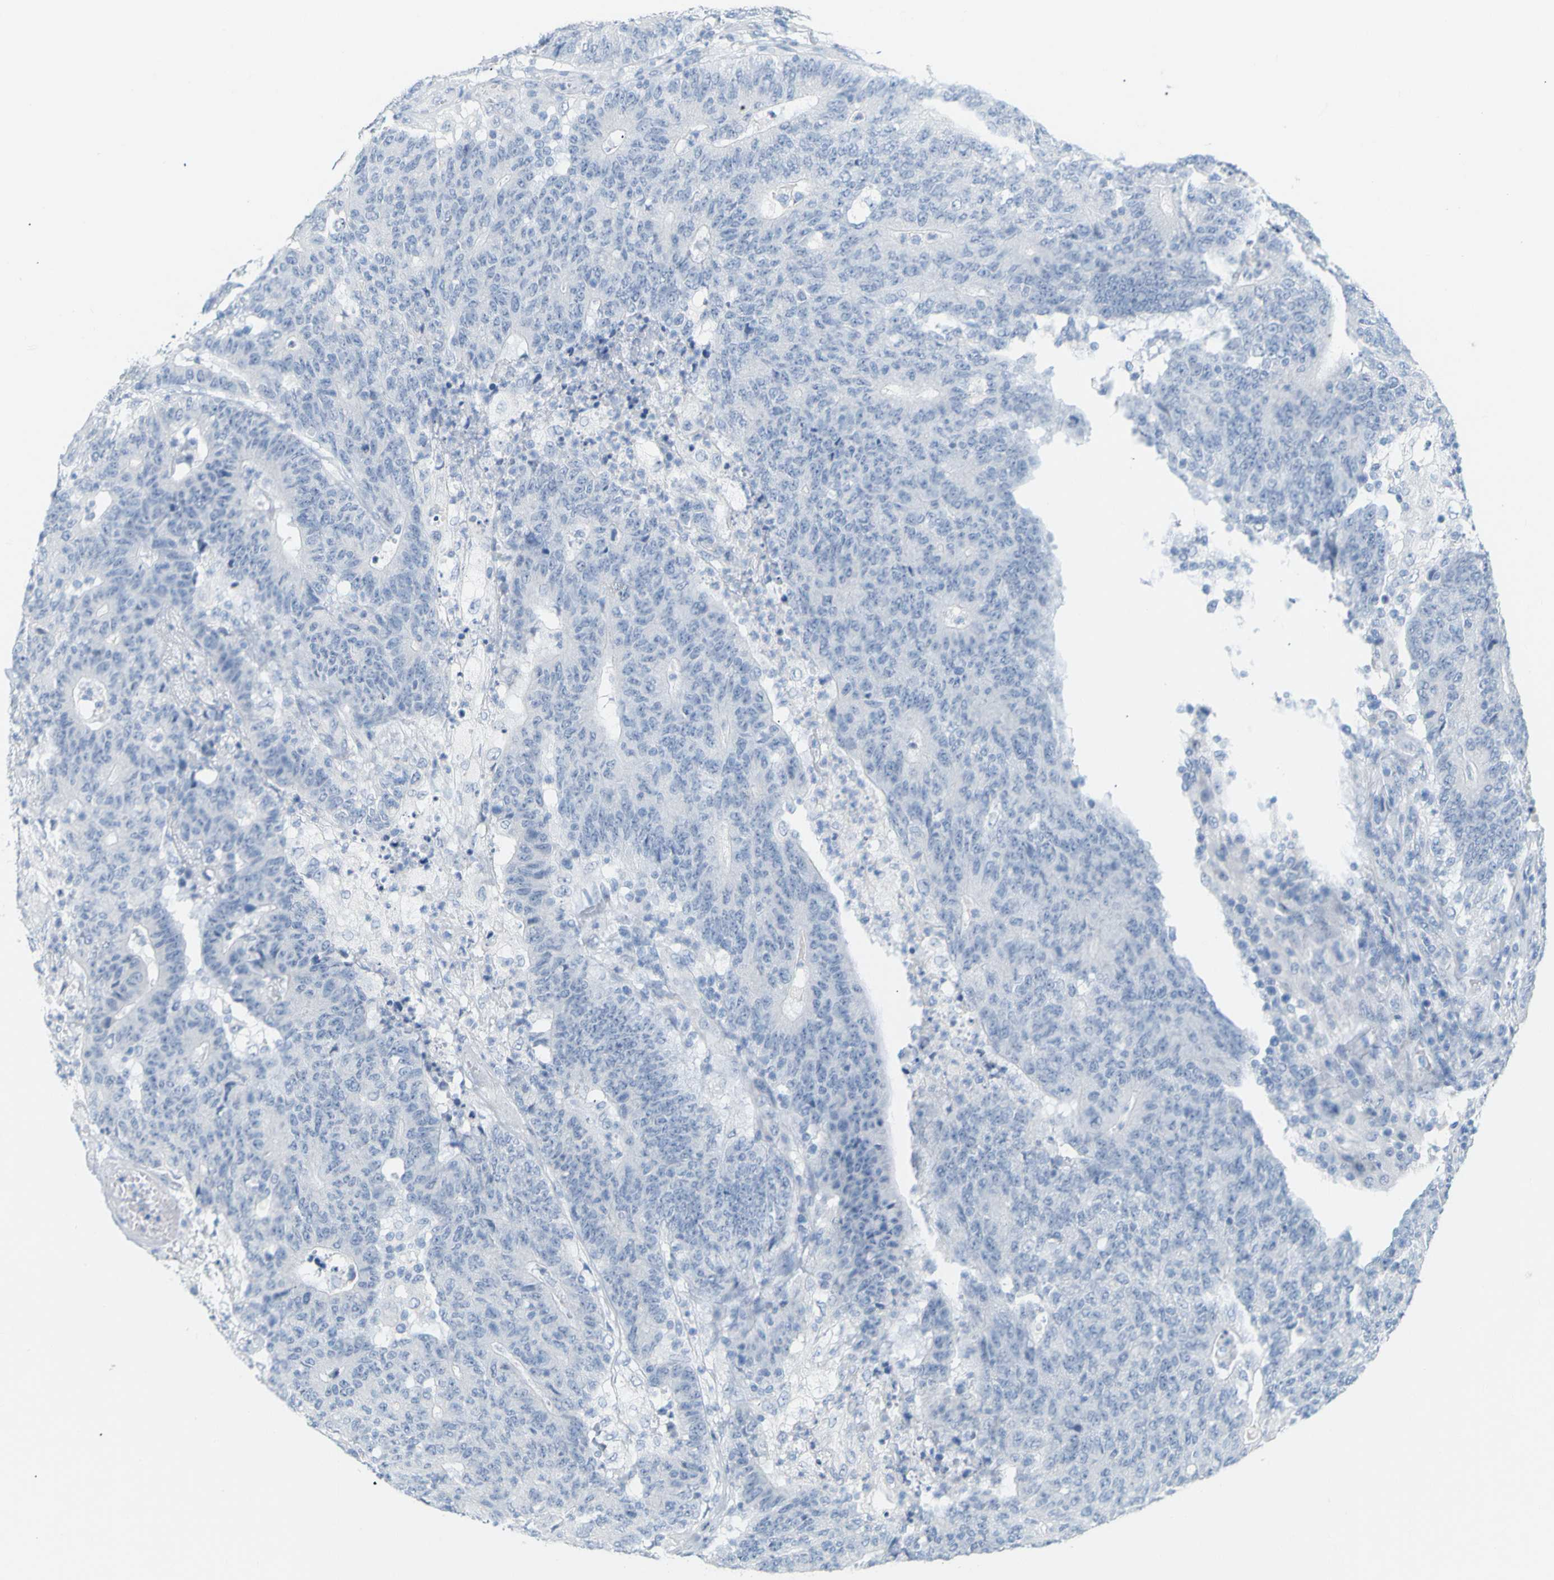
{"staining": {"intensity": "negative", "quantity": "none", "location": "none"}, "tissue": "colorectal cancer", "cell_type": "Tumor cells", "image_type": "cancer", "snomed": [{"axis": "morphology", "description": "Normal tissue, NOS"}, {"axis": "morphology", "description": "Adenocarcinoma, NOS"}, {"axis": "topography", "description": "Colon"}], "caption": "An immunohistochemistry (IHC) histopathology image of colorectal adenocarcinoma is shown. There is no staining in tumor cells of colorectal adenocarcinoma.", "gene": "OPN1SW", "patient": {"sex": "female", "age": 75}}